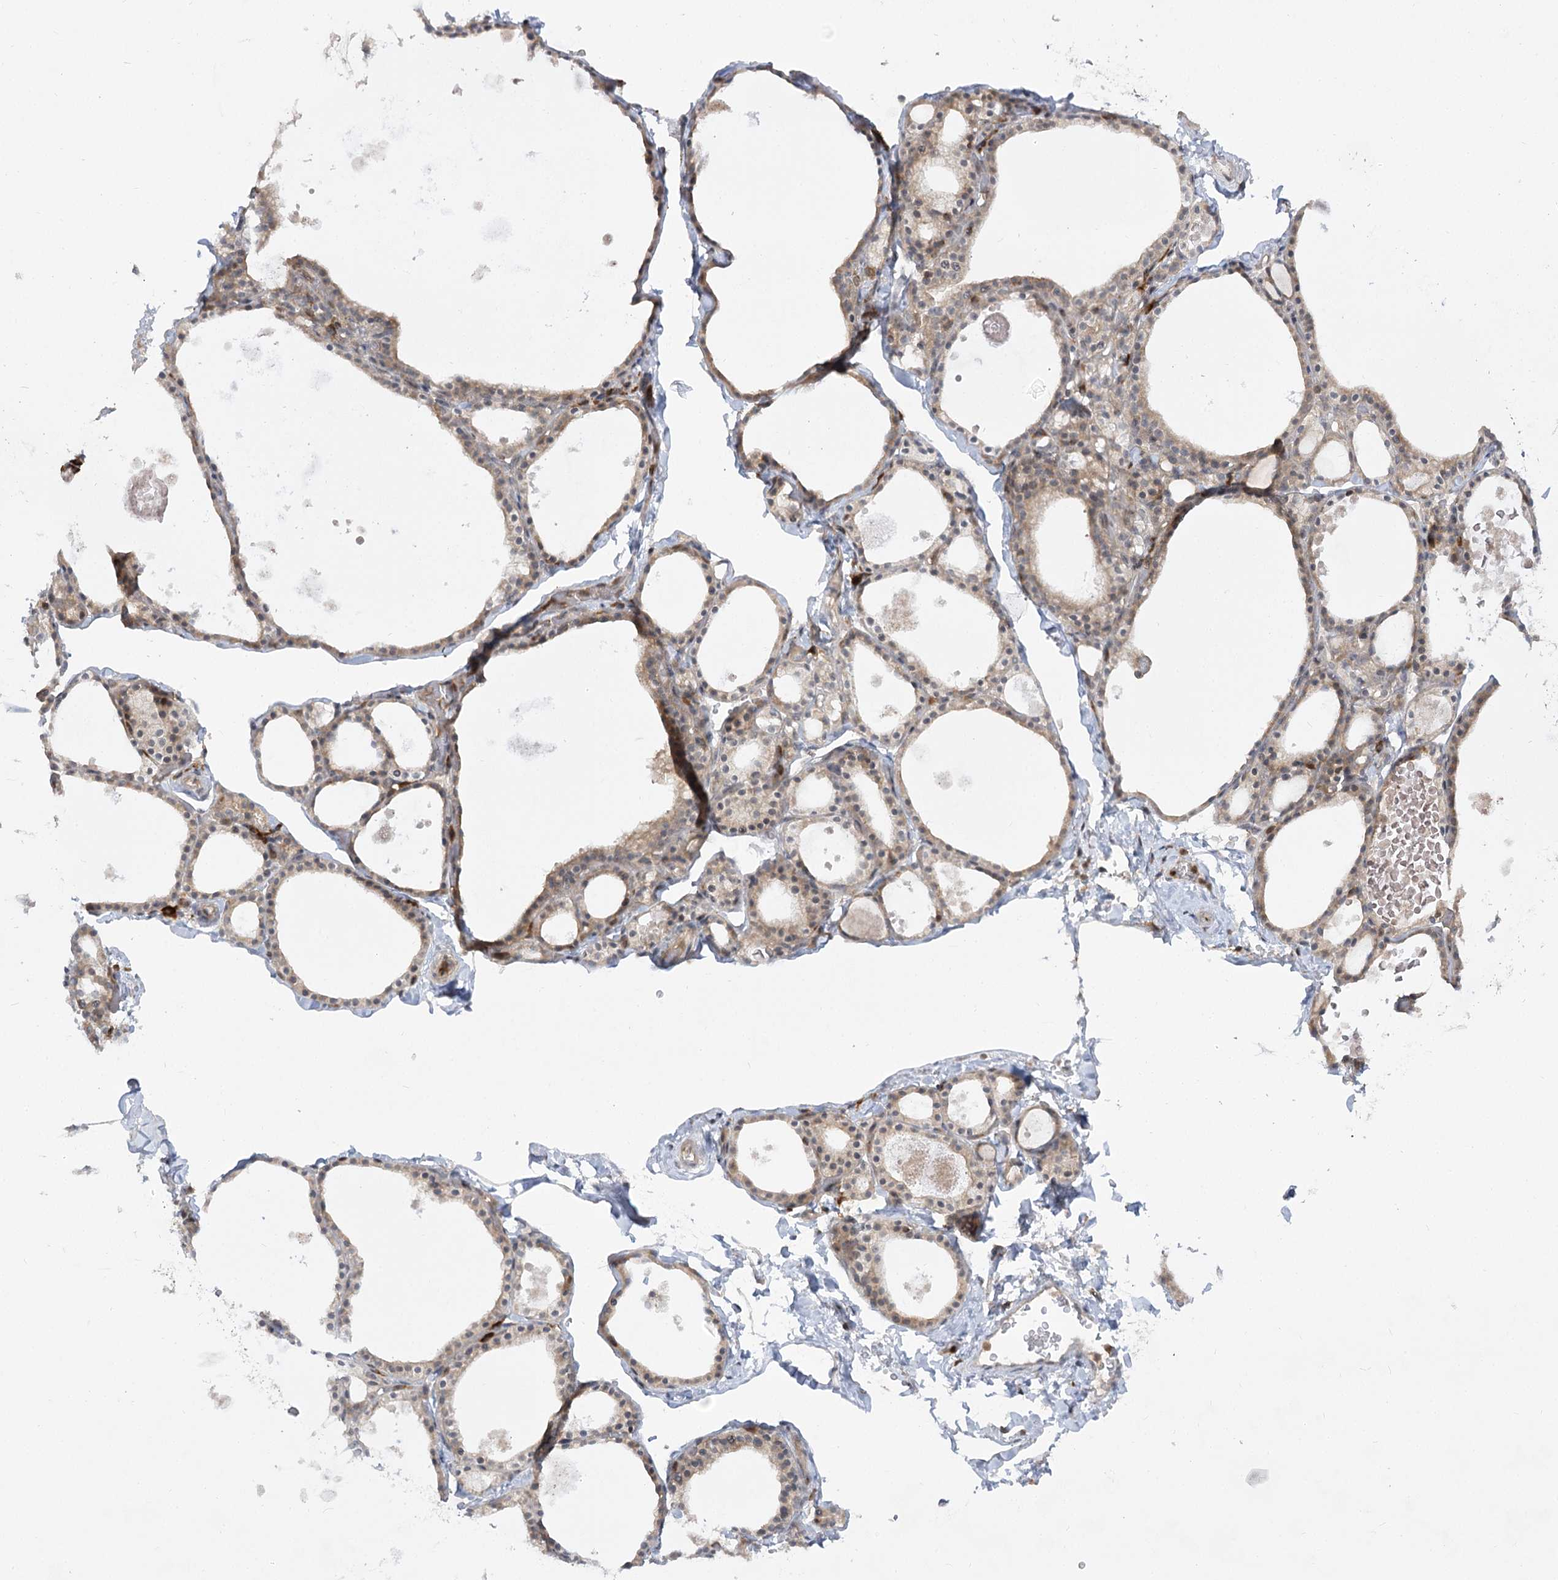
{"staining": {"intensity": "weak", "quantity": "25%-75%", "location": "cytoplasmic/membranous"}, "tissue": "thyroid gland", "cell_type": "Glandular cells", "image_type": "normal", "snomed": [{"axis": "morphology", "description": "Normal tissue, NOS"}, {"axis": "topography", "description": "Thyroid gland"}], "caption": "Weak cytoplasmic/membranous expression is identified in about 25%-75% of glandular cells in benign thyroid gland. (DAB IHC, brown staining for protein, blue staining for nuclei).", "gene": "SYTL1", "patient": {"sex": "male", "age": 56}}